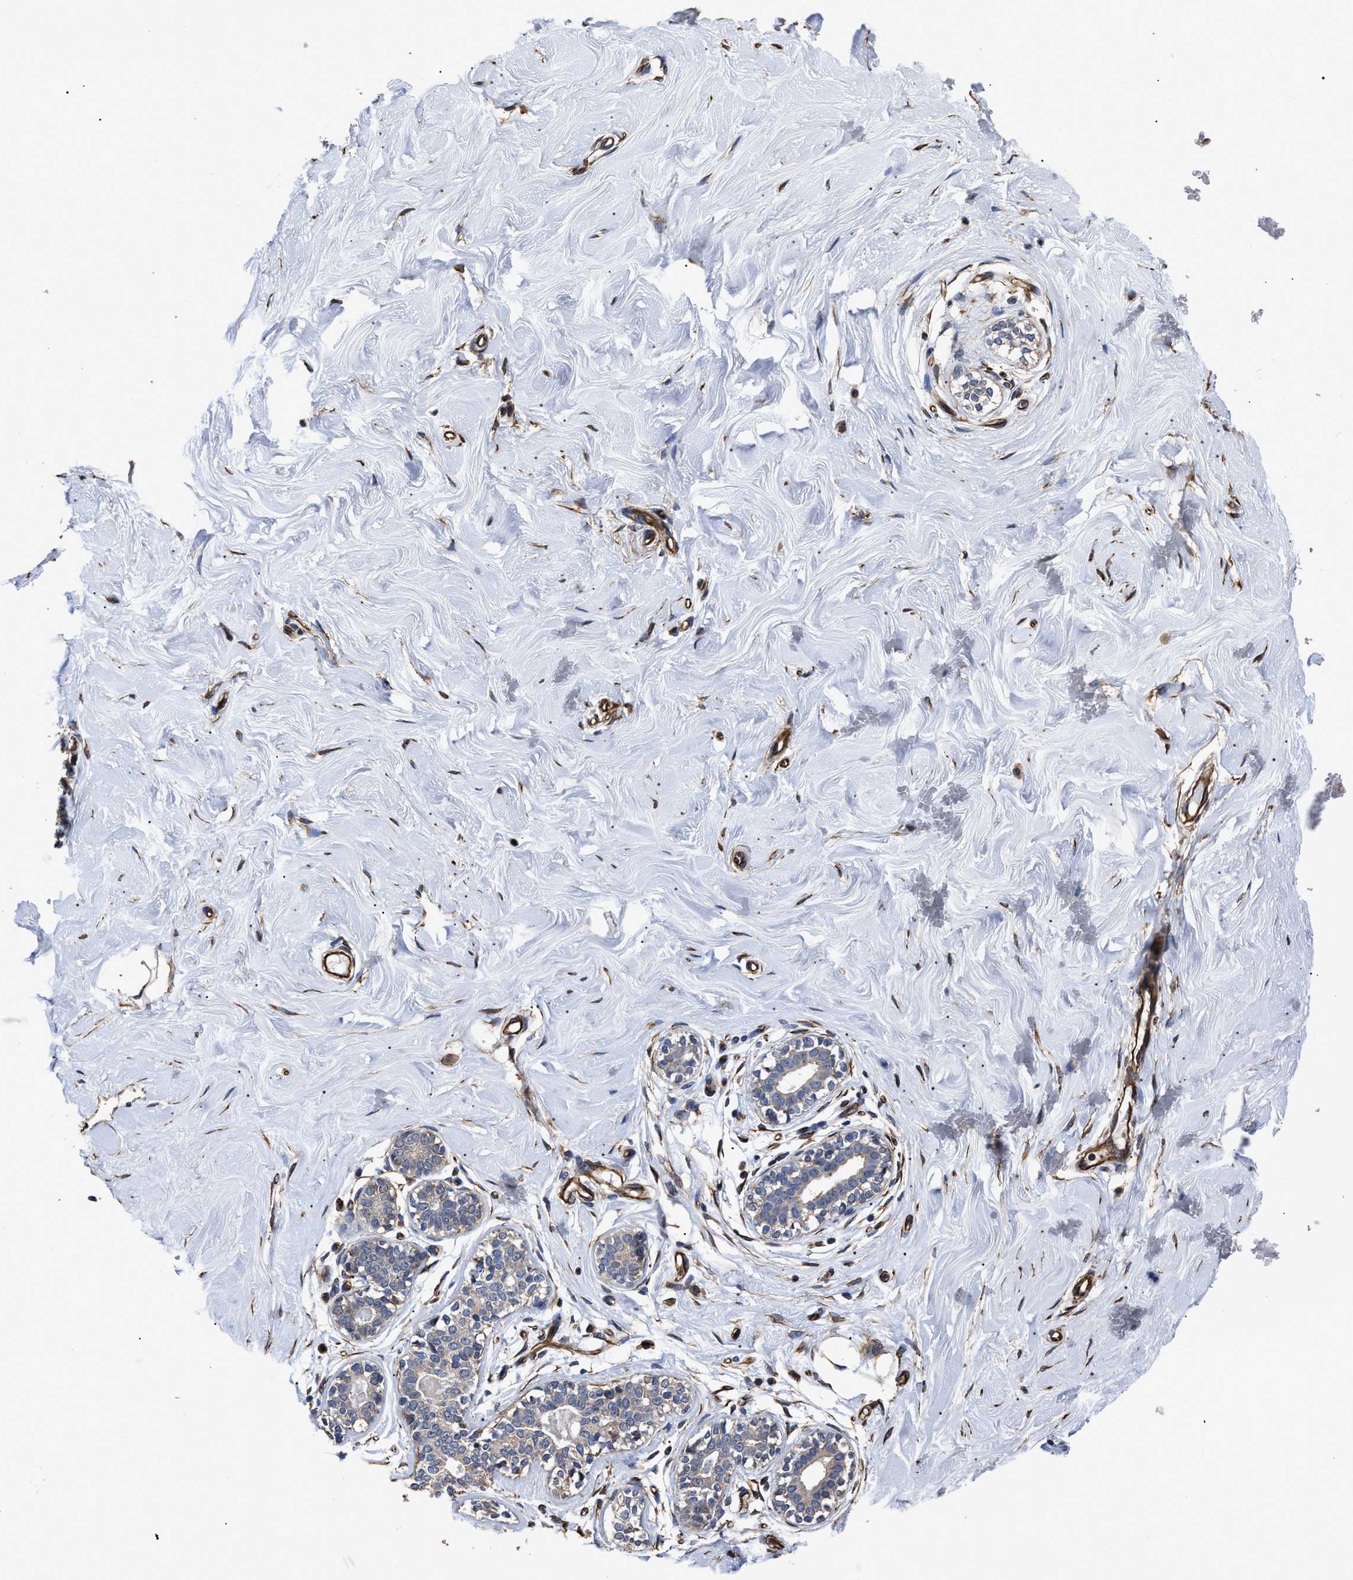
{"staining": {"intensity": "negative", "quantity": "none", "location": "none"}, "tissue": "breast", "cell_type": "Adipocytes", "image_type": "normal", "snomed": [{"axis": "morphology", "description": "Normal tissue, NOS"}, {"axis": "topography", "description": "Breast"}], "caption": "An IHC image of benign breast is shown. There is no staining in adipocytes of breast.", "gene": "TSPAN33", "patient": {"sex": "female", "age": 23}}